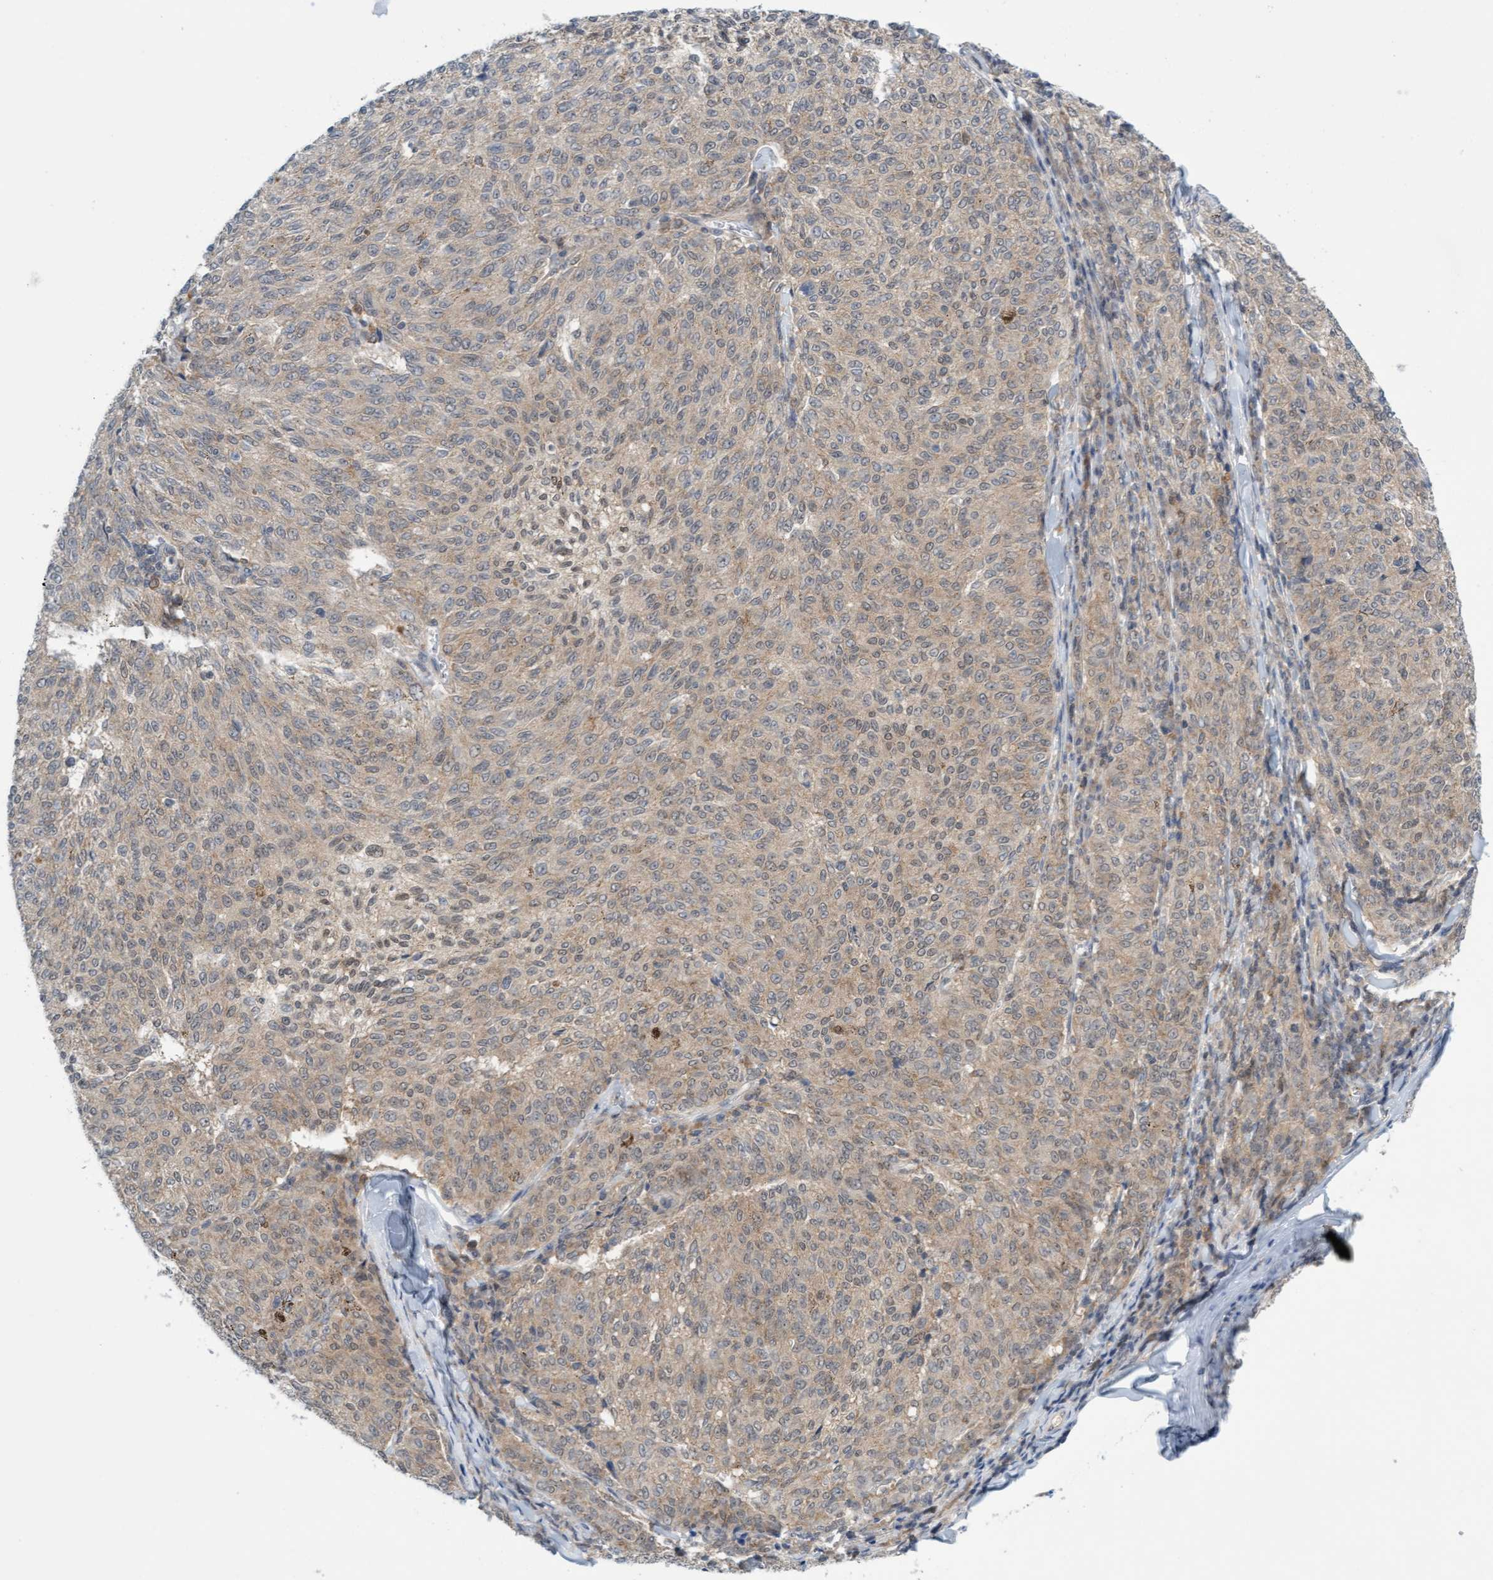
{"staining": {"intensity": "weak", "quantity": ">75%", "location": "cytoplasmic/membranous"}, "tissue": "melanoma", "cell_type": "Tumor cells", "image_type": "cancer", "snomed": [{"axis": "morphology", "description": "Malignant melanoma, NOS"}, {"axis": "topography", "description": "Skin"}], "caption": "This is an image of immunohistochemistry (IHC) staining of malignant melanoma, which shows weak positivity in the cytoplasmic/membranous of tumor cells.", "gene": "AMZ2", "patient": {"sex": "female", "age": 72}}